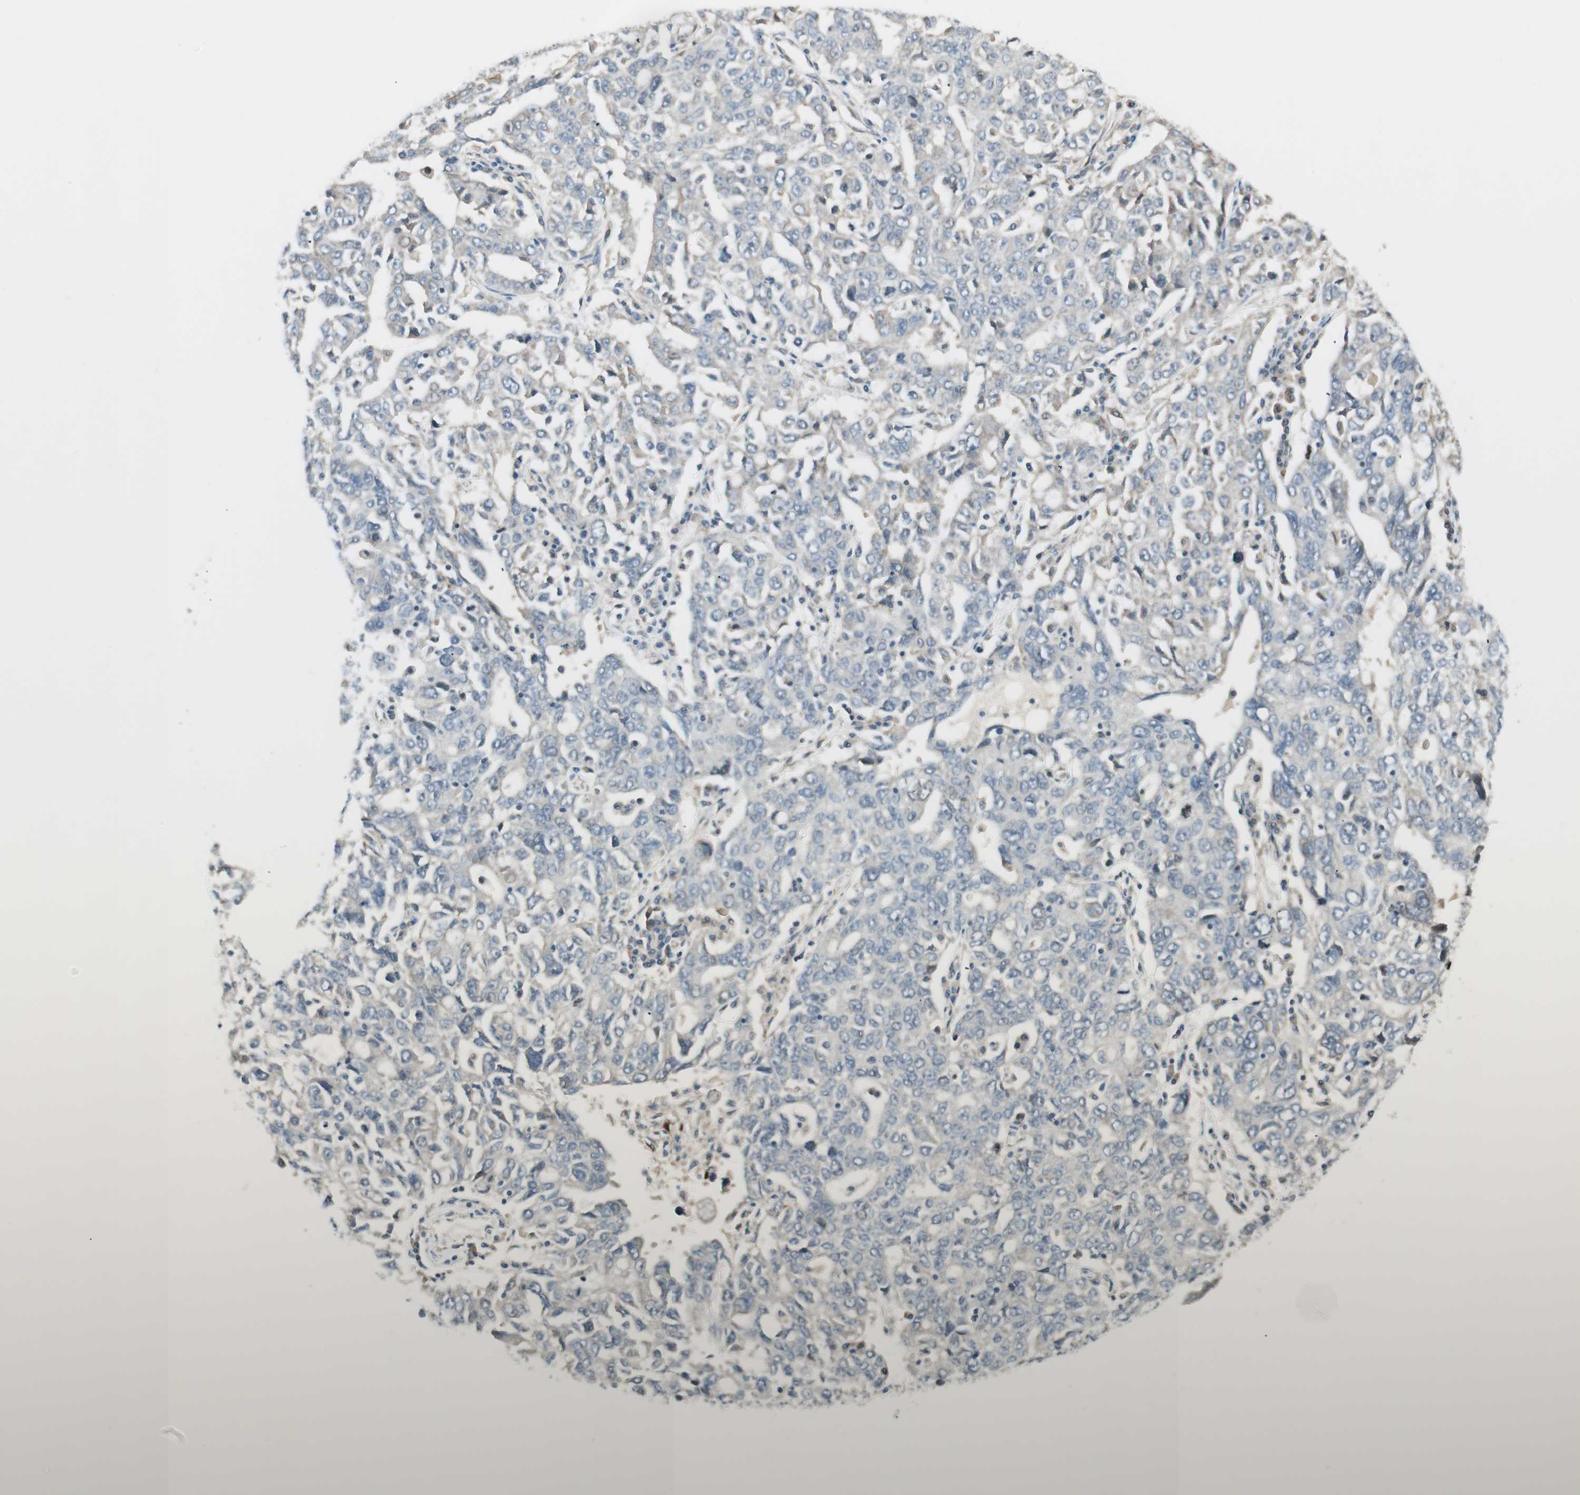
{"staining": {"intensity": "weak", "quantity": "<25%", "location": "cytoplasmic/membranous"}, "tissue": "ovarian cancer", "cell_type": "Tumor cells", "image_type": "cancer", "snomed": [{"axis": "morphology", "description": "Carcinoma, endometroid"}, {"axis": "topography", "description": "Ovary"}], "caption": "A photomicrograph of human endometroid carcinoma (ovarian) is negative for staining in tumor cells.", "gene": "STON1-GTF2A1L", "patient": {"sex": "female", "age": 62}}